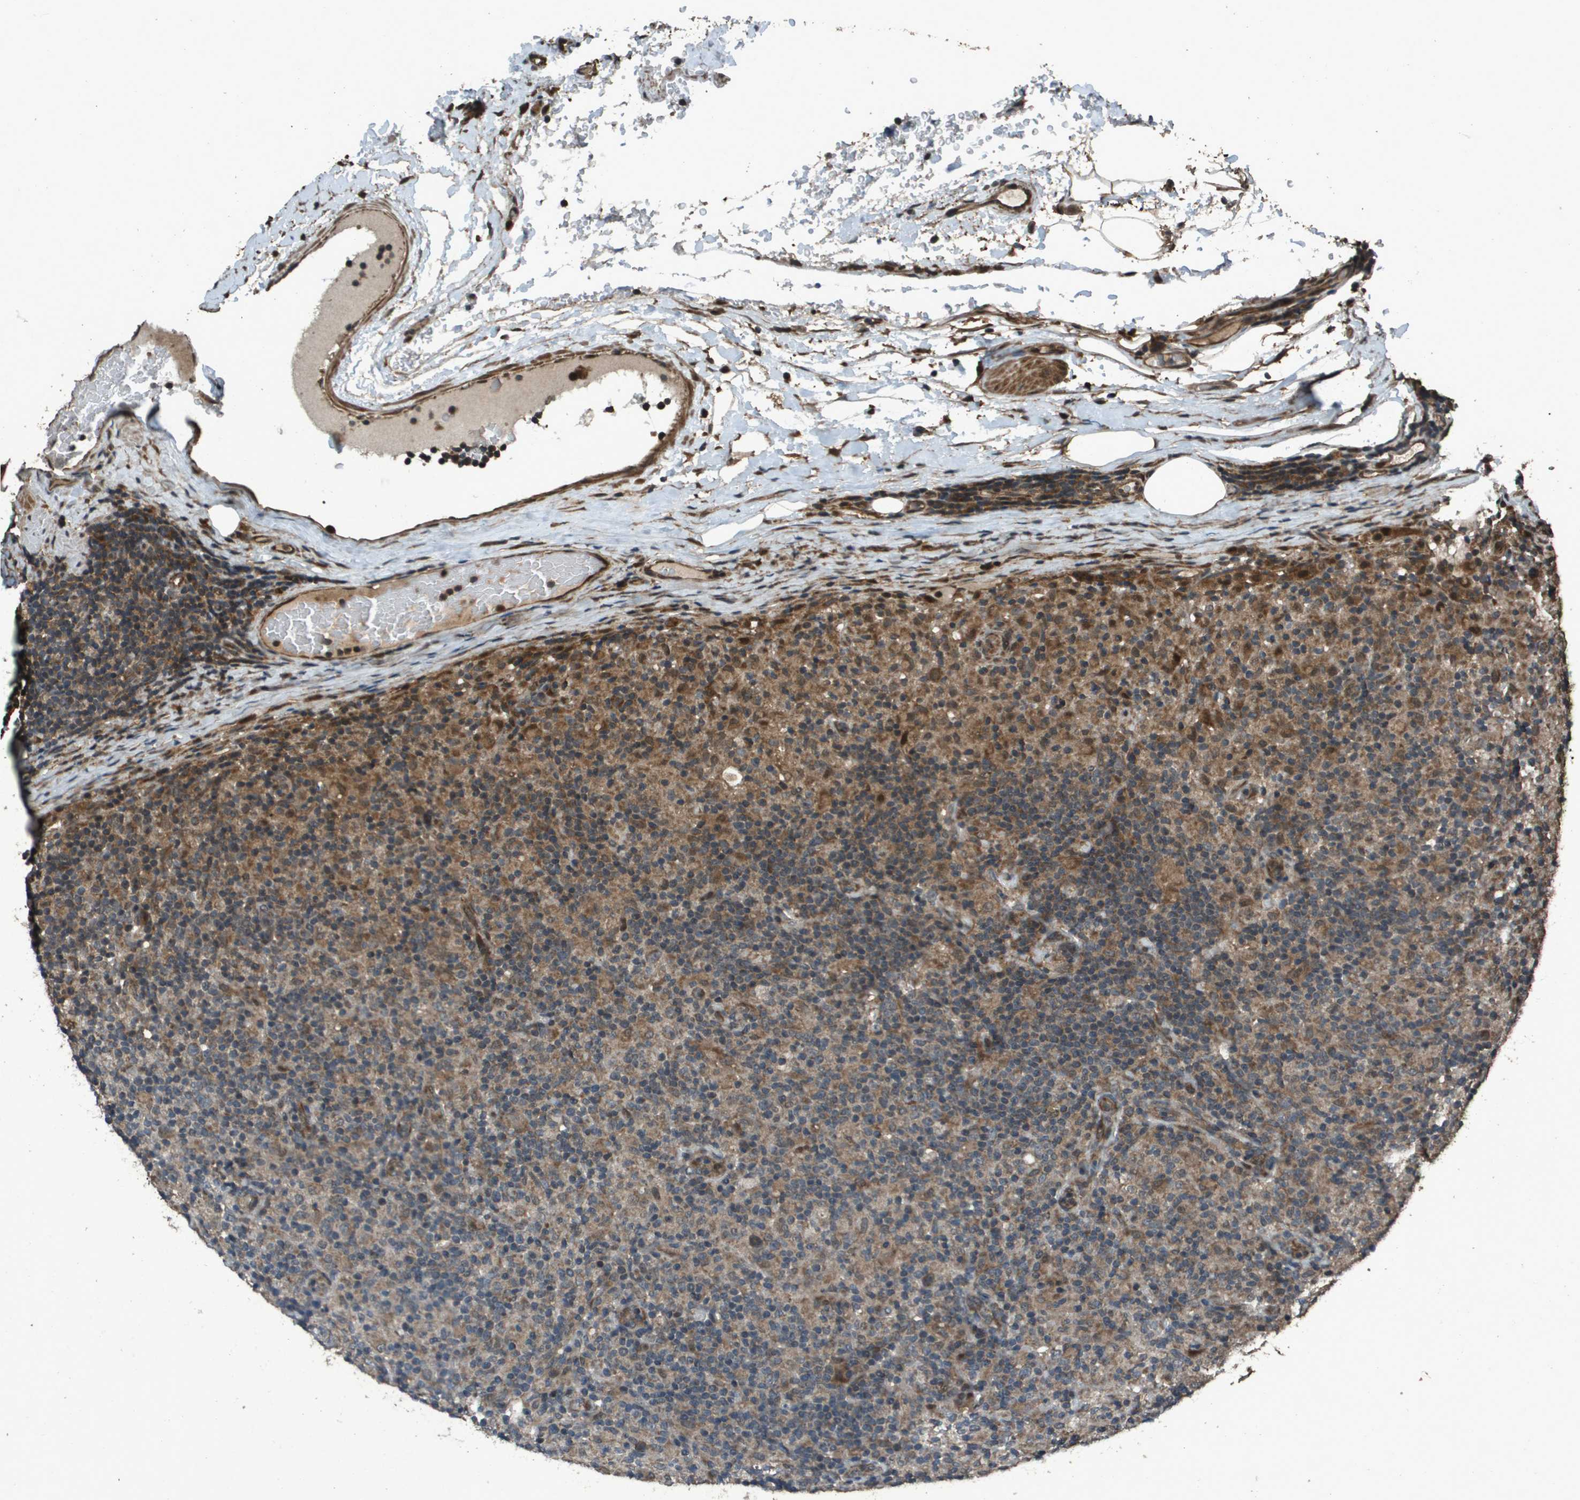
{"staining": {"intensity": "moderate", "quantity": ">75%", "location": "cytoplasmic/membranous"}, "tissue": "lymphoma", "cell_type": "Tumor cells", "image_type": "cancer", "snomed": [{"axis": "morphology", "description": "Hodgkin's disease, NOS"}, {"axis": "topography", "description": "Lymph node"}], "caption": "Human Hodgkin's disease stained with a protein marker demonstrates moderate staining in tumor cells.", "gene": "FIG4", "patient": {"sex": "male", "age": 70}}